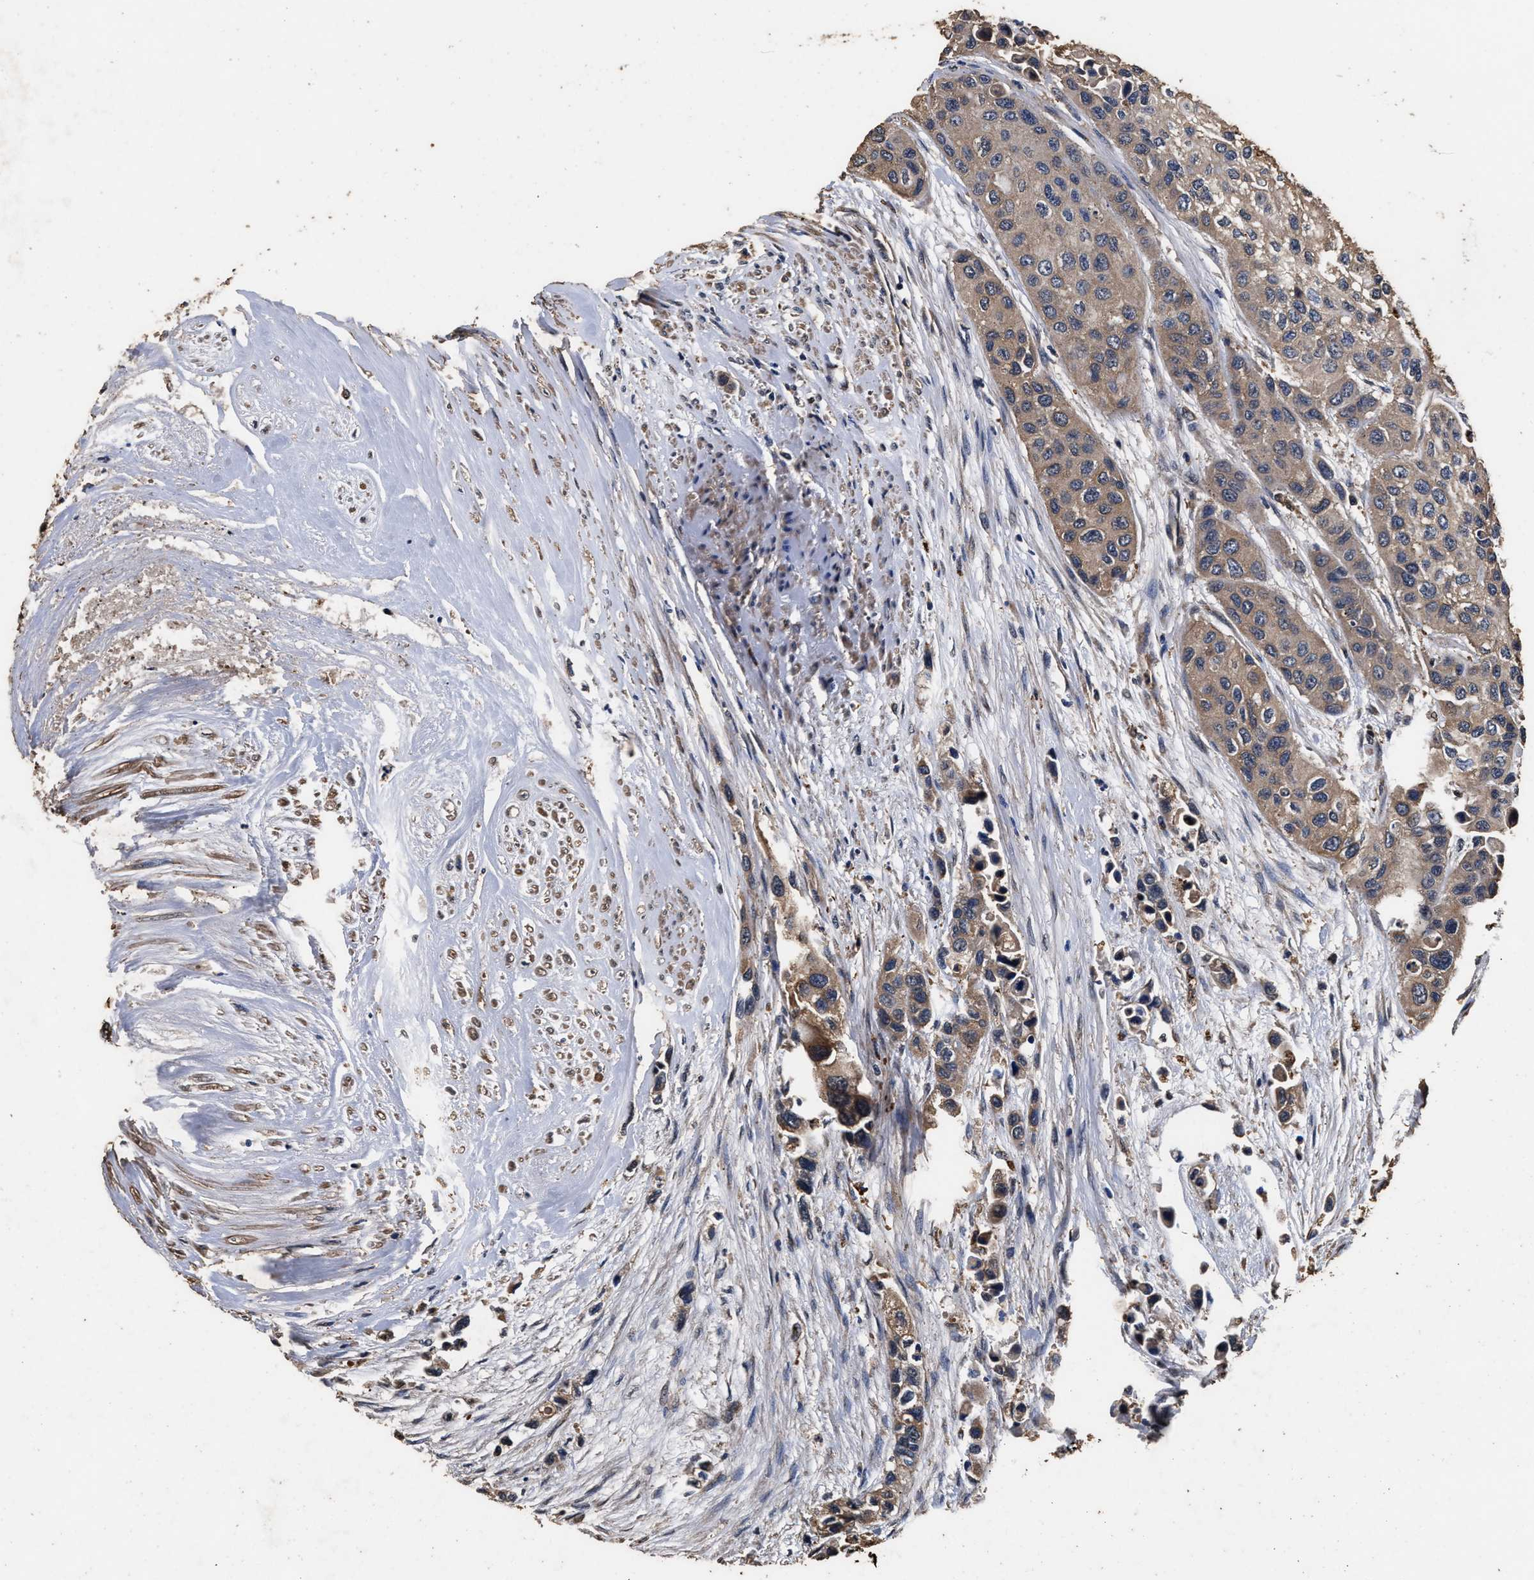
{"staining": {"intensity": "weak", "quantity": ">75%", "location": "cytoplasmic/membranous"}, "tissue": "urothelial cancer", "cell_type": "Tumor cells", "image_type": "cancer", "snomed": [{"axis": "morphology", "description": "Urothelial carcinoma, High grade"}, {"axis": "topography", "description": "Urinary bladder"}], "caption": "High-grade urothelial carcinoma stained with immunohistochemistry (IHC) displays weak cytoplasmic/membranous expression in about >75% of tumor cells.", "gene": "KYAT1", "patient": {"sex": "female", "age": 56}}